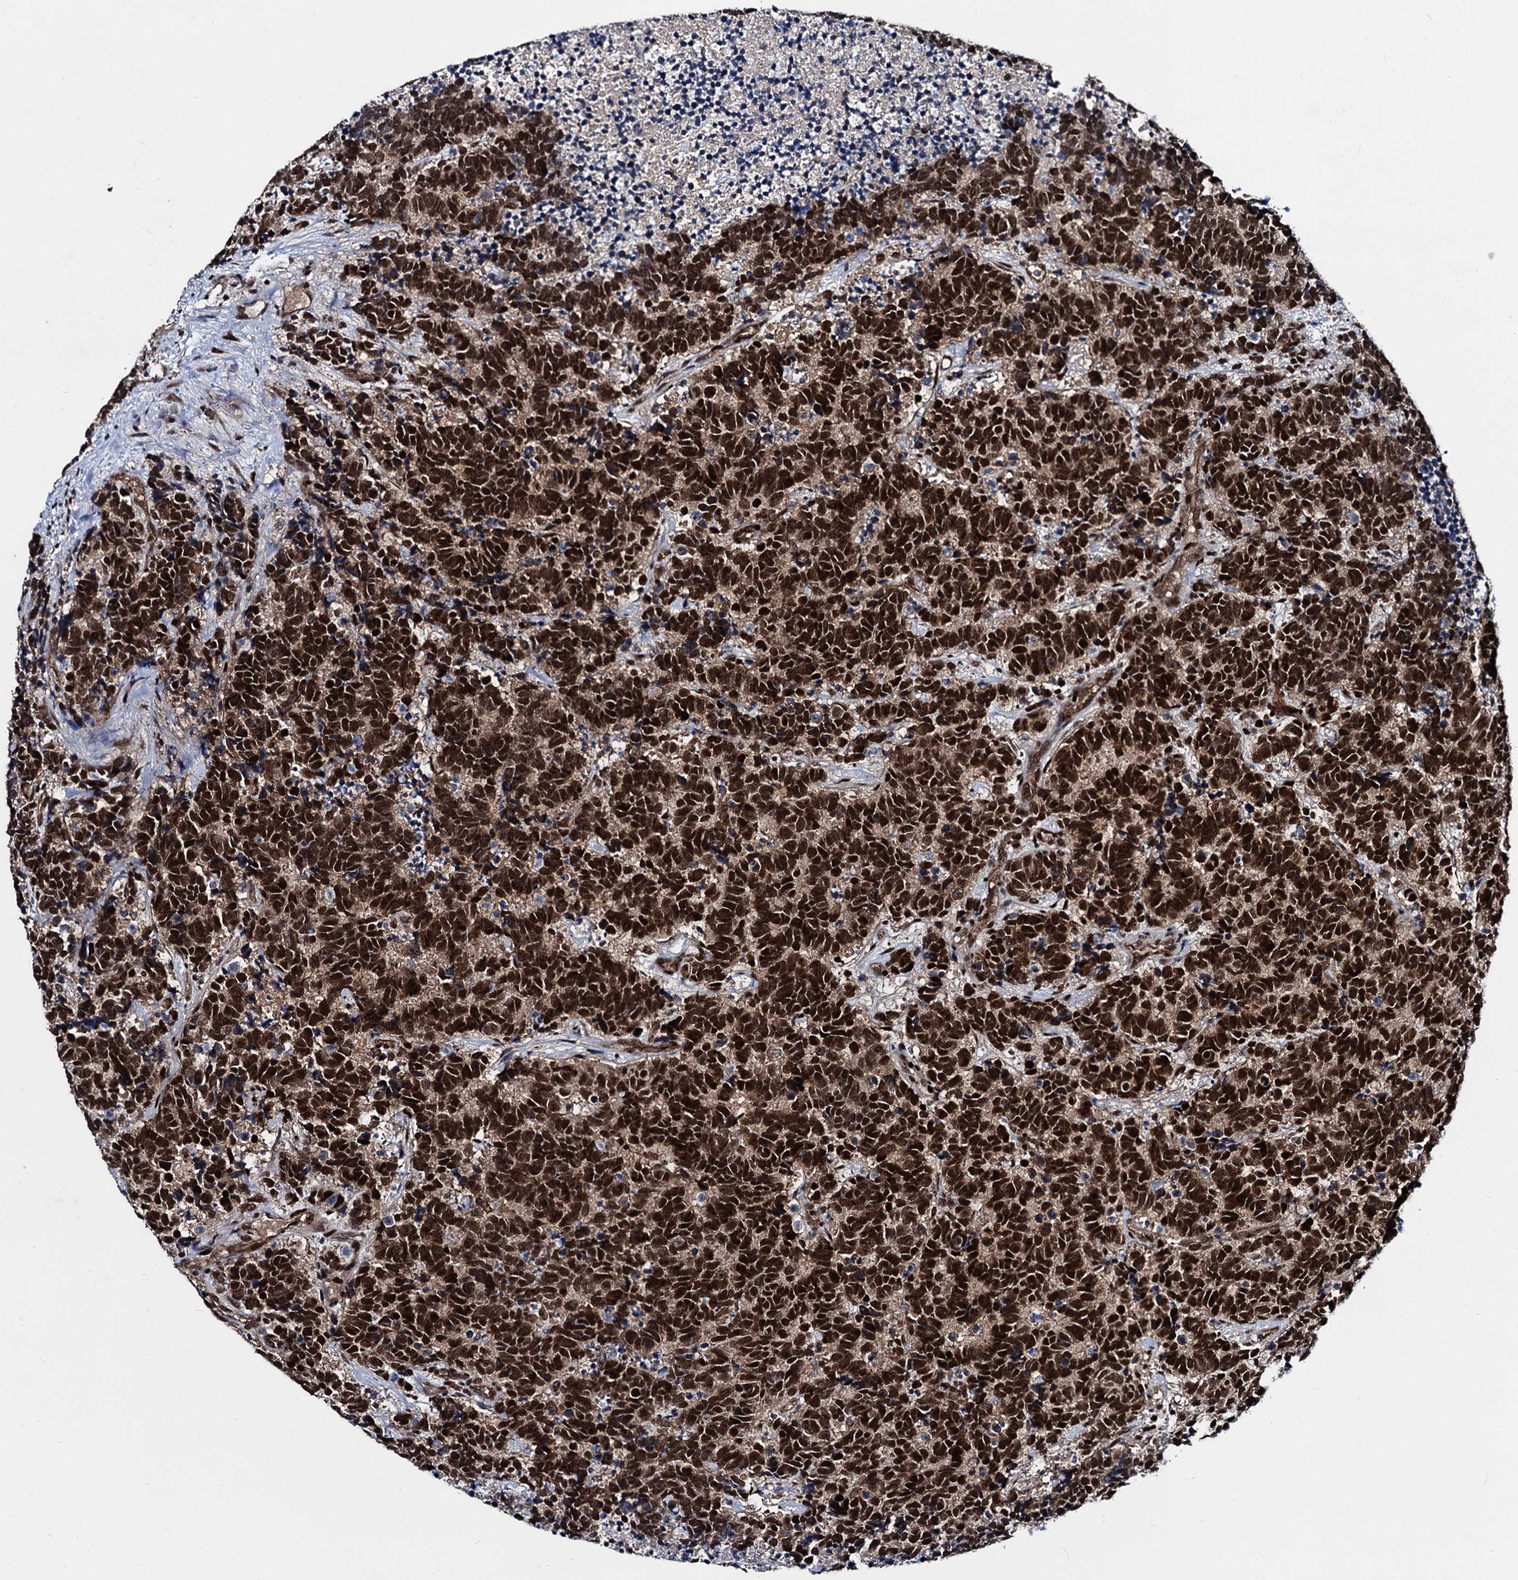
{"staining": {"intensity": "strong", "quantity": ">75%", "location": "nuclear"}, "tissue": "carcinoid", "cell_type": "Tumor cells", "image_type": "cancer", "snomed": [{"axis": "morphology", "description": "Carcinoma, NOS"}, {"axis": "morphology", "description": "Carcinoid, malignant, NOS"}, {"axis": "topography", "description": "Urinary bladder"}], "caption": "A histopathology image showing strong nuclear staining in approximately >75% of tumor cells in malignant carcinoid, as visualized by brown immunohistochemical staining.", "gene": "GALNT11", "patient": {"sex": "male", "age": 57}}